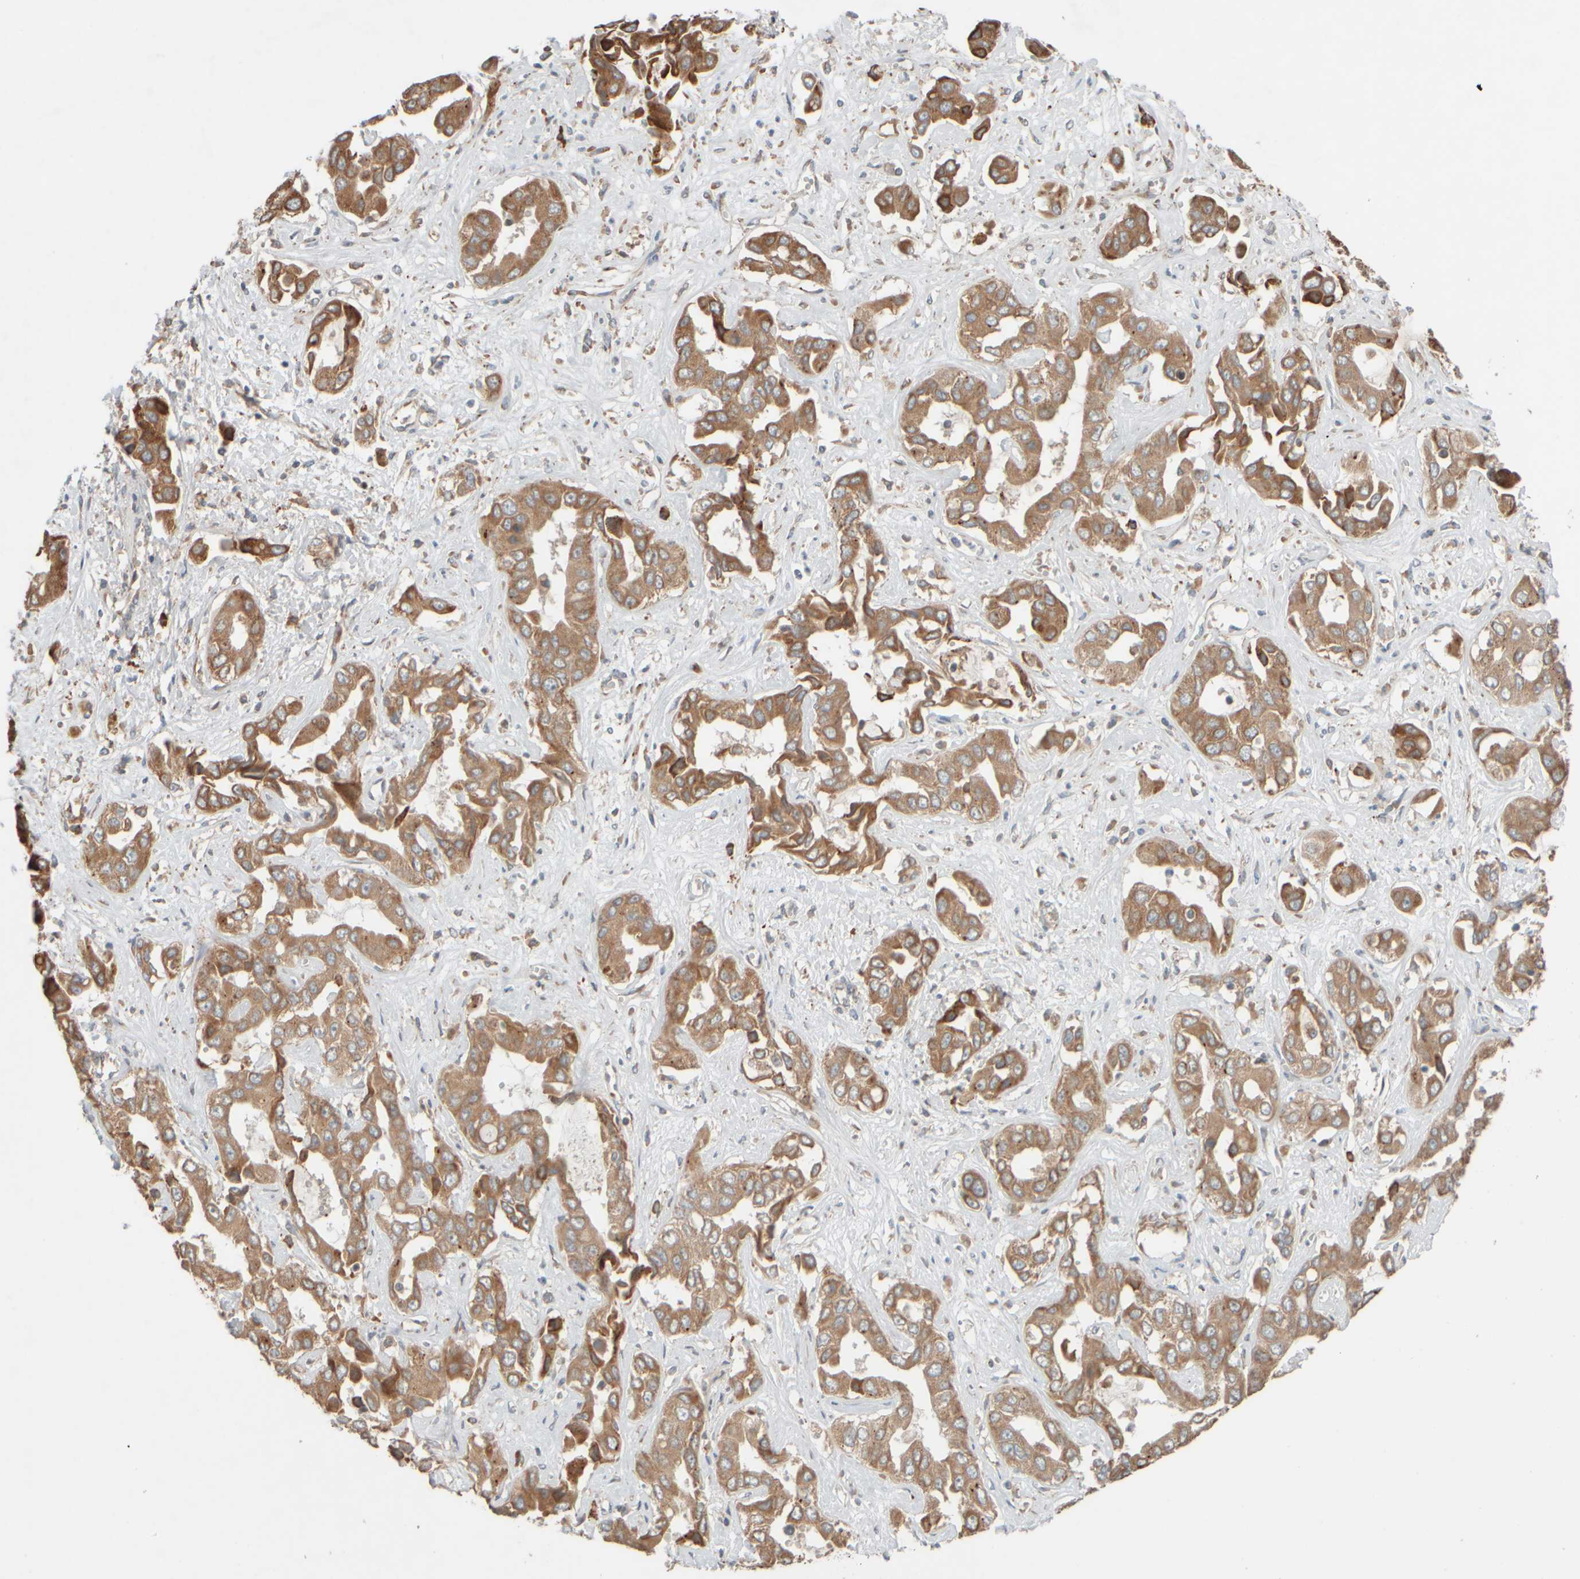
{"staining": {"intensity": "moderate", "quantity": ">75%", "location": "cytoplasmic/membranous"}, "tissue": "liver cancer", "cell_type": "Tumor cells", "image_type": "cancer", "snomed": [{"axis": "morphology", "description": "Cholangiocarcinoma"}, {"axis": "topography", "description": "Liver"}], "caption": "This is a micrograph of immunohistochemistry staining of liver cancer, which shows moderate positivity in the cytoplasmic/membranous of tumor cells.", "gene": "EIF2B3", "patient": {"sex": "female", "age": 52}}